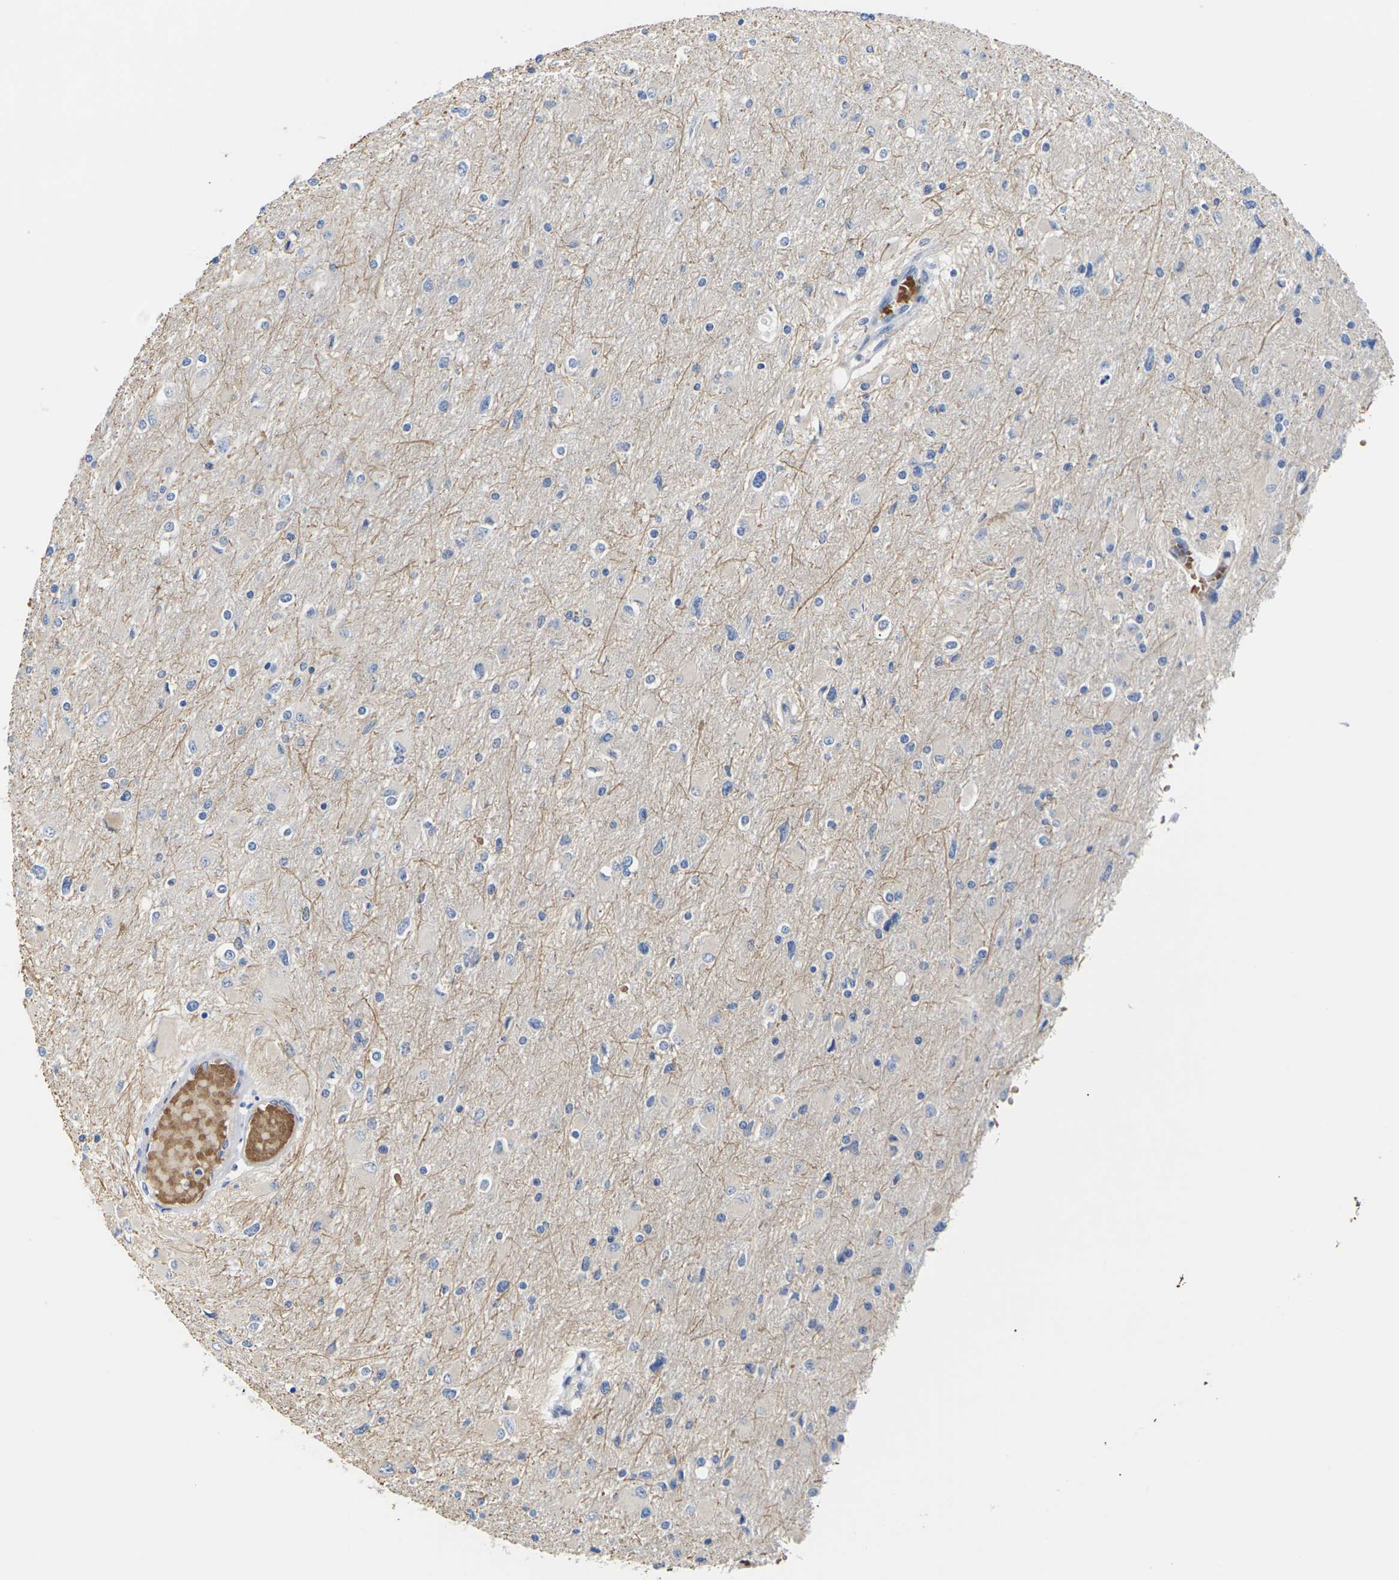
{"staining": {"intensity": "negative", "quantity": "none", "location": "none"}, "tissue": "glioma", "cell_type": "Tumor cells", "image_type": "cancer", "snomed": [{"axis": "morphology", "description": "Glioma, malignant, High grade"}, {"axis": "topography", "description": "Cerebral cortex"}], "caption": "Immunohistochemistry (IHC) micrograph of neoplastic tissue: human malignant glioma (high-grade) stained with DAB shows no significant protein expression in tumor cells.", "gene": "TMCO4", "patient": {"sex": "female", "age": 36}}